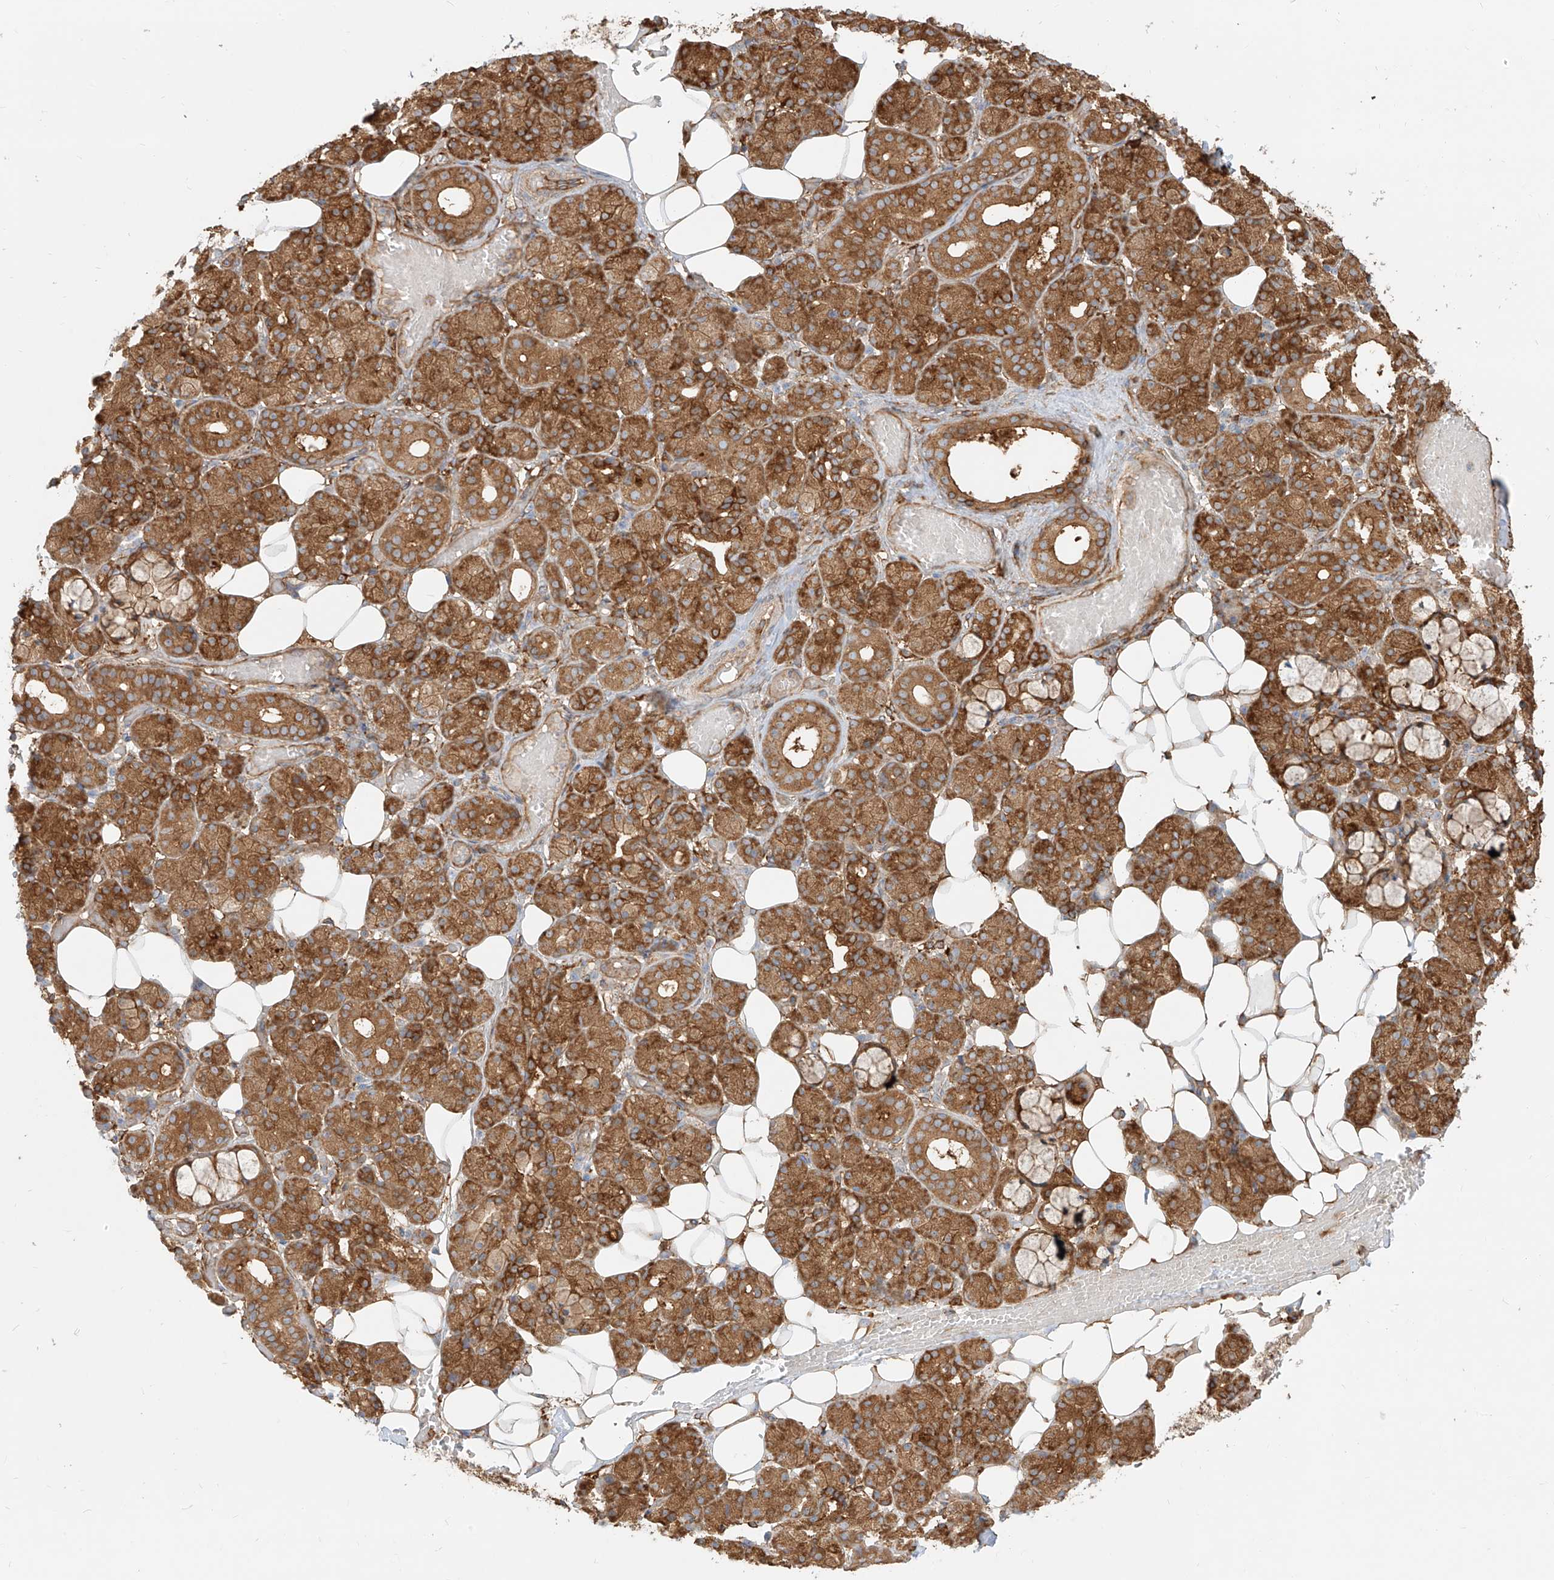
{"staining": {"intensity": "strong", "quantity": ">75%", "location": "cytoplasmic/membranous"}, "tissue": "salivary gland", "cell_type": "Glandular cells", "image_type": "normal", "snomed": [{"axis": "morphology", "description": "Normal tissue, NOS"}, {"axis": "topography", "description": "Salivary gland"}], "caption": "Immunohistochemical staining of unremarkable human salivary gland reveals strong cytoplasmic/membranous protein expression in about >75% of glandular cells.", "gene": "SNX9", "patient": {"sex": "male", "age": 63}}